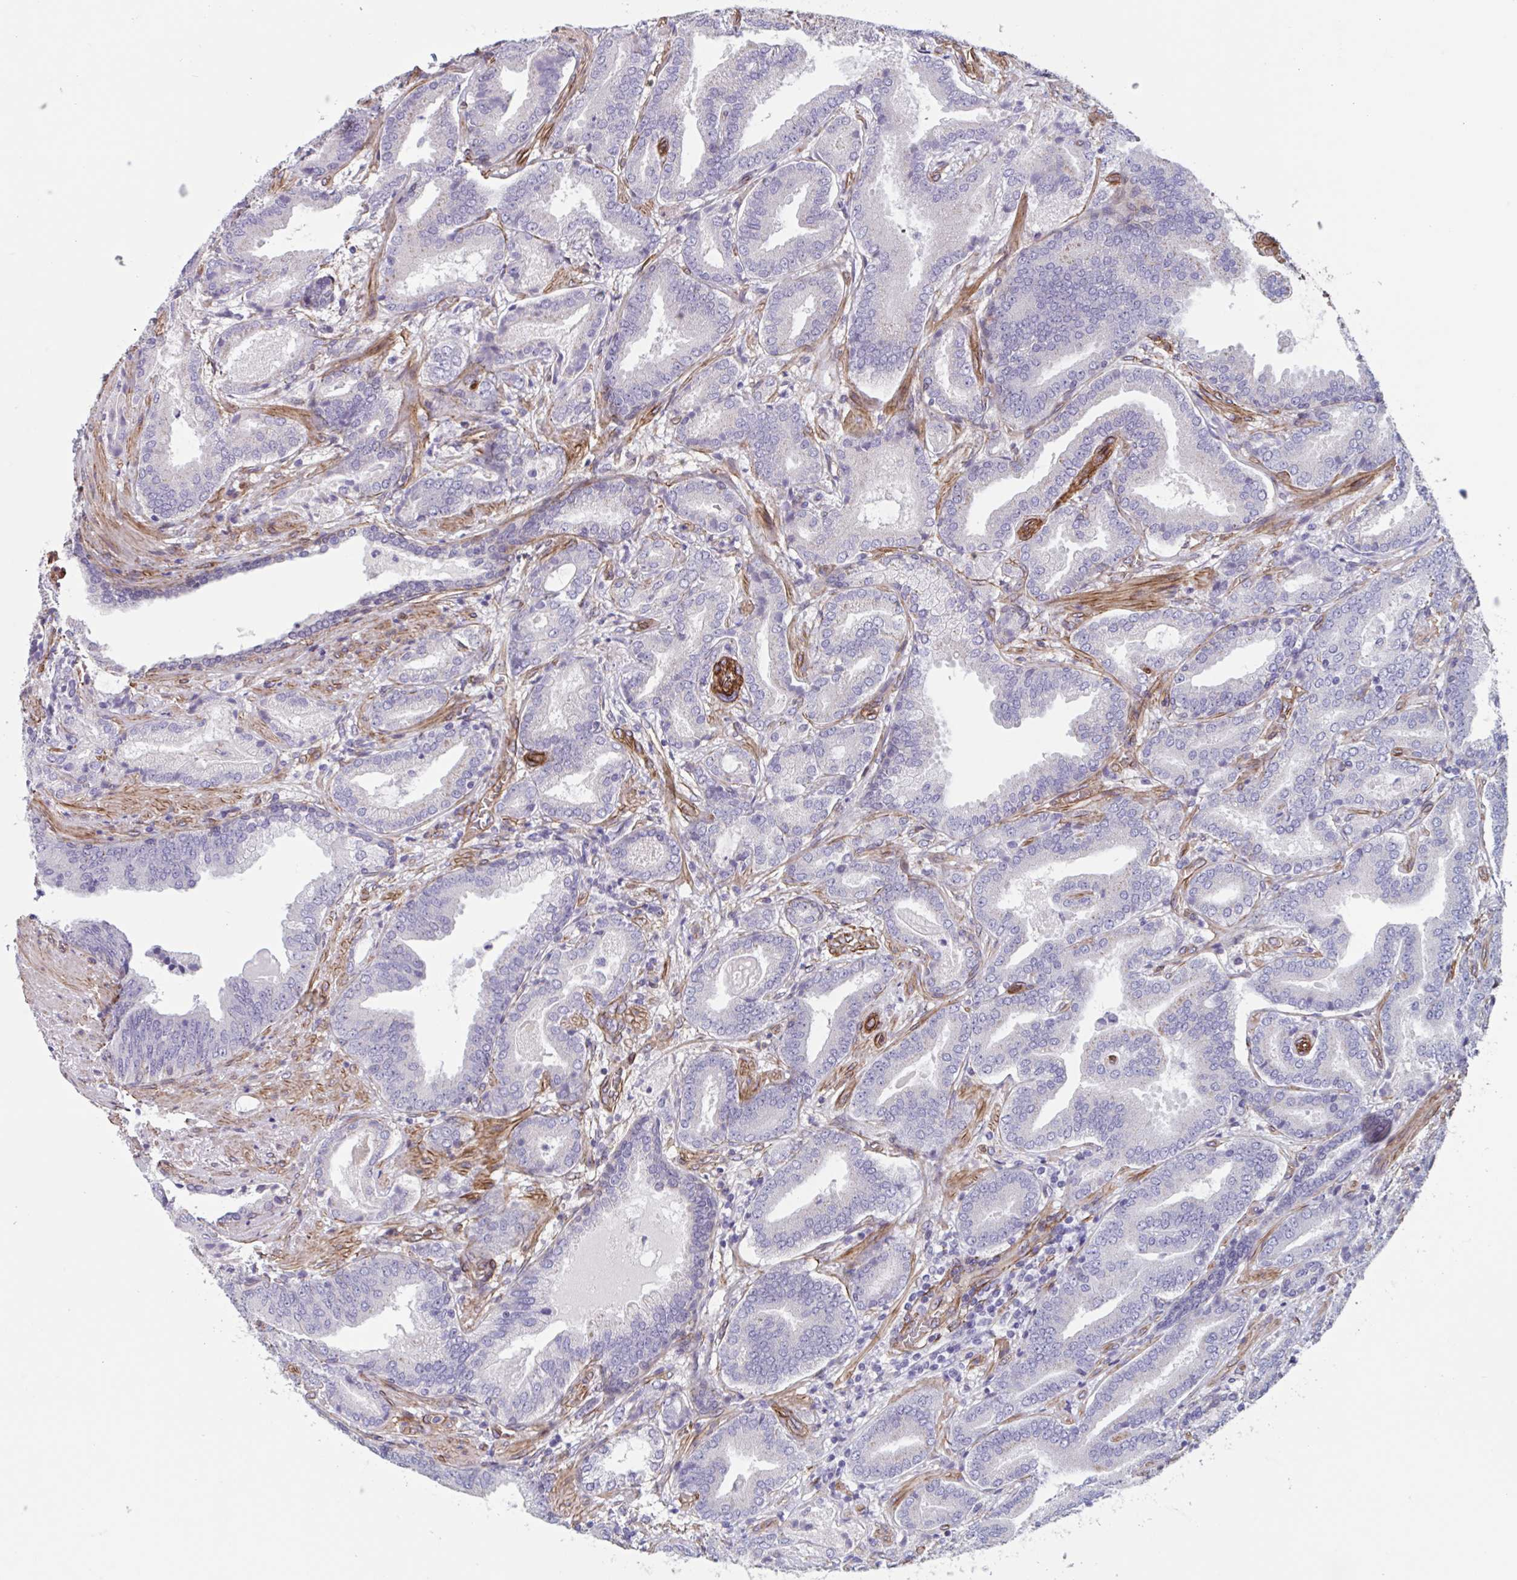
{"staining": {"intensity": "negative", "quantity": "none", "location": "none"}, "tissue": "prostate cancer", "cell_type": "Tumor cells", "image_type": "cancer", "snomed": [{"axis": "morphology", "description": "Adenocarcinoma, High grade"}, {"axis": "topography", "description": "Prostate"}], "caption": "Immunohistochemistry micrograph of prostate adenocarcinoma (high-grade) stained for a protein (brown), which displays no positivity in tumor cells. (Stains: DAB immunohistochemistry with hematoxylin counter stain, Microscopy: brightfield microscopy at high magnification).", "gene": "CITED4", "patient": {"sex": "male", "age": 62}}